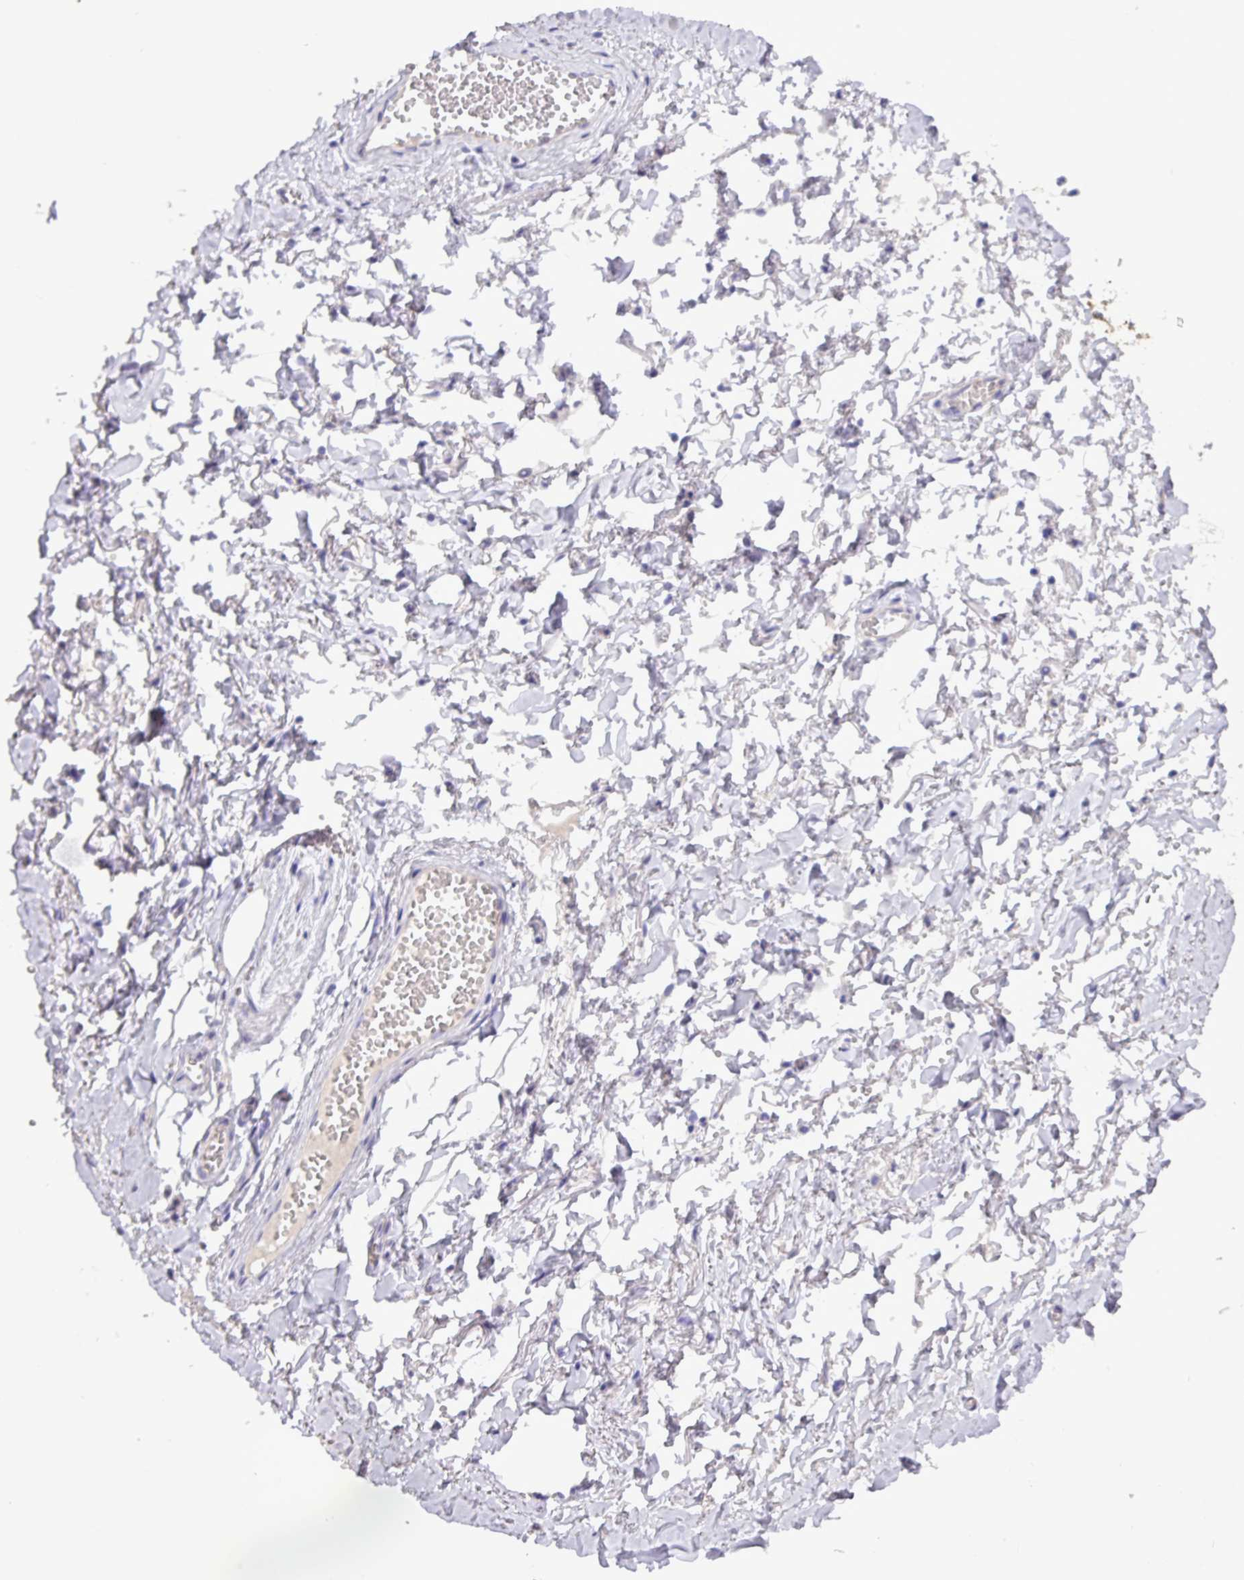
{"staining": {"intensity": "negative", "quantity": "none", "location": "none"}, "tissue": "adipose tissue", "cell_type": "Adipocytes", "image_type": "normal", "snomed": [{"axis": "morphology", "description": "Normal tissue, NOS"}, {"axis": "topography", "description": "Vulva"}, {"axis": "topography", "description": "Vagina"}, {"axis": "topography", "description": "Peripheral nerve tissue"}], "caption": "Adipocytes show no significant positivity in normal adipose tissue. (DAB IHC with hematoxylin counter stain).", "gene": "EPCAM", "patient": {"sex": "female", "age": 66}}